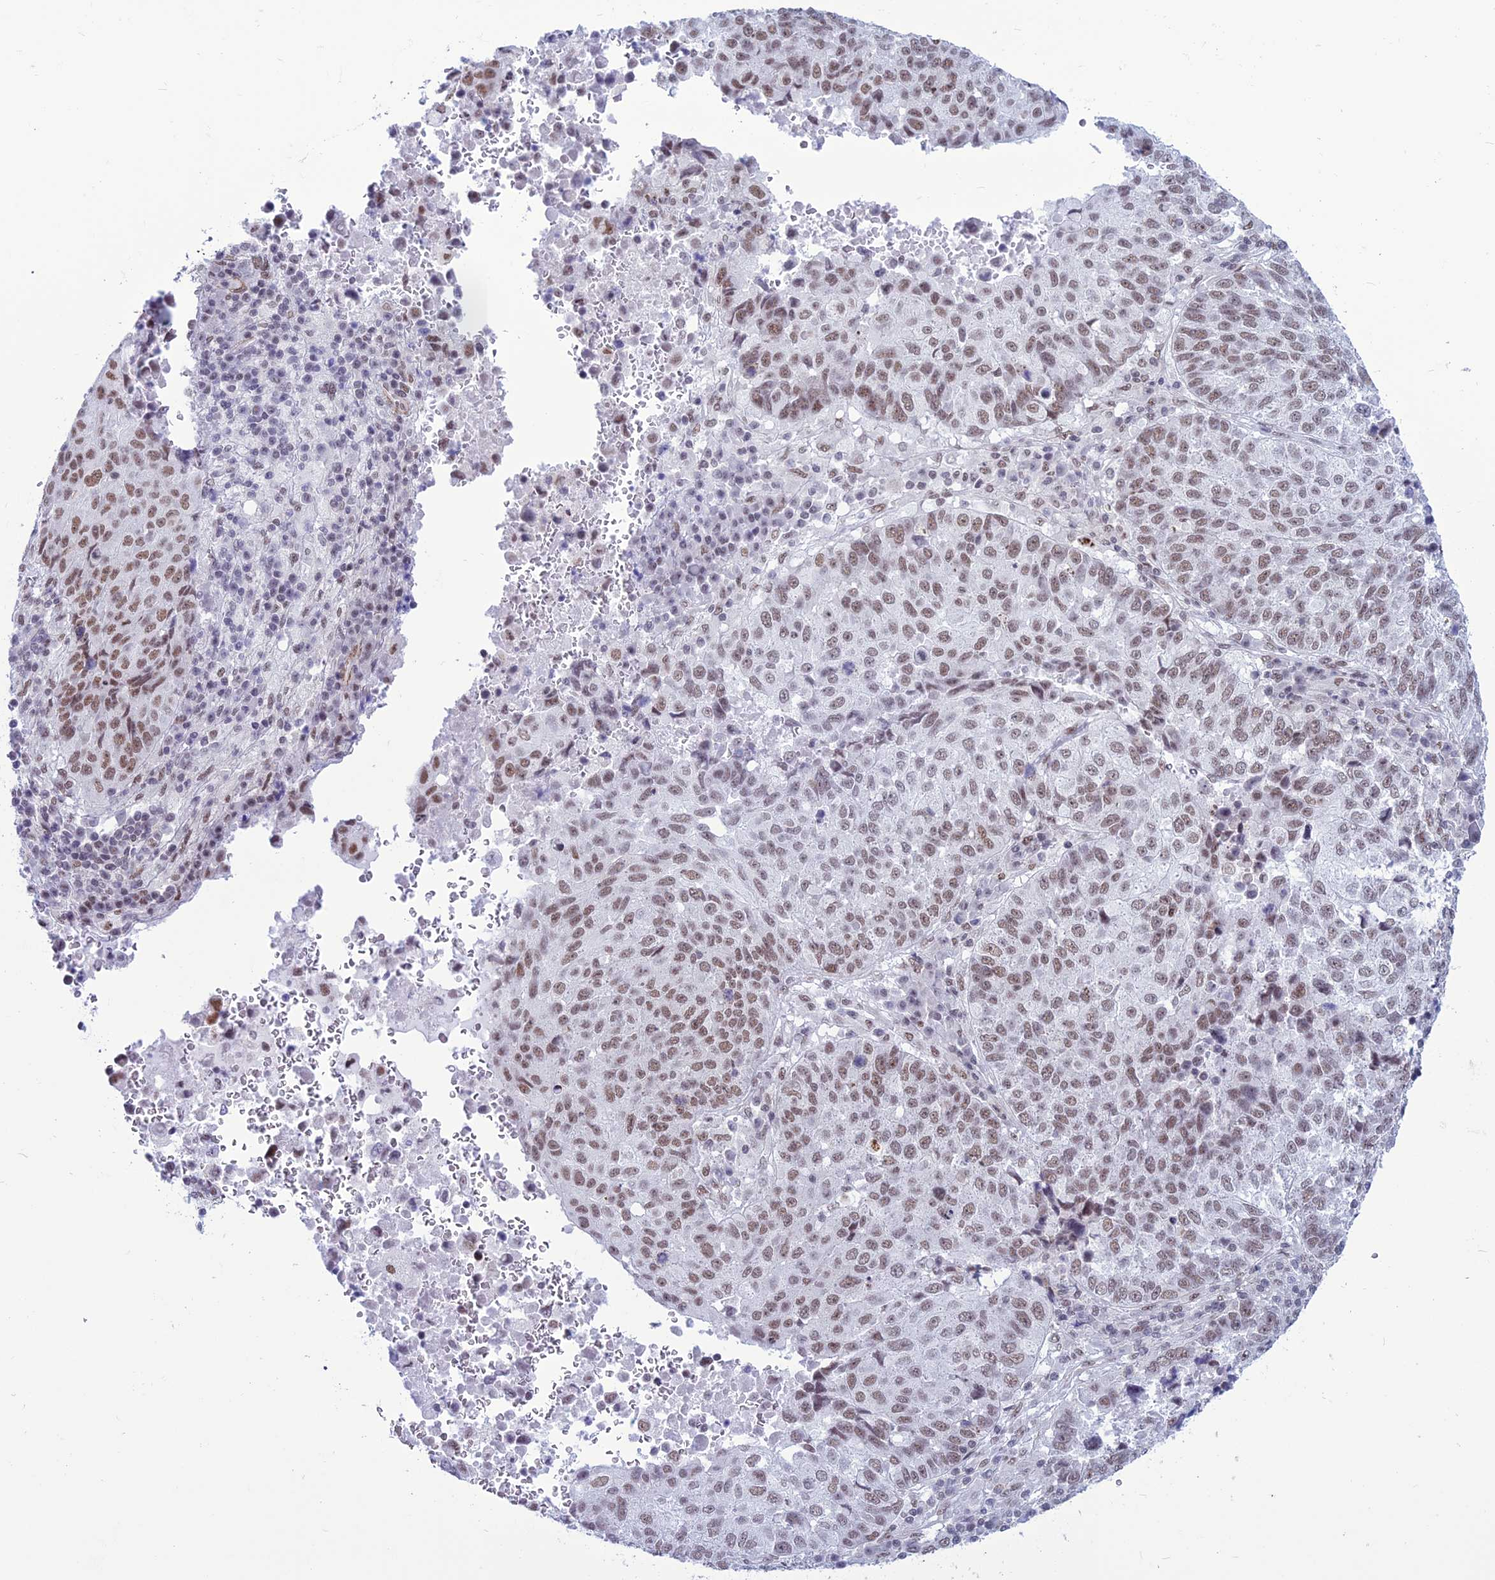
{"staining": {"intensity": "moderate", "quantity": "25%-75%", "location": "nuclear"}, "tissue": "lung cancer", "cell_type": "Tumor cells", "image_type": "cancer", "snomed": [{"axis": "morphology", "description": "Squamous cell carcinoma, NOS"}, {"axis": "topography", "description": "Lung"}], "caption": "Lung squamous cell carcinoma tissue shows moderate nuclear expression in approximately 25%-75% of tumor cells, visualized by immunohistochemistry.", "gene": "U2AF1", "patient": {"sex": "male", "age": 73}}